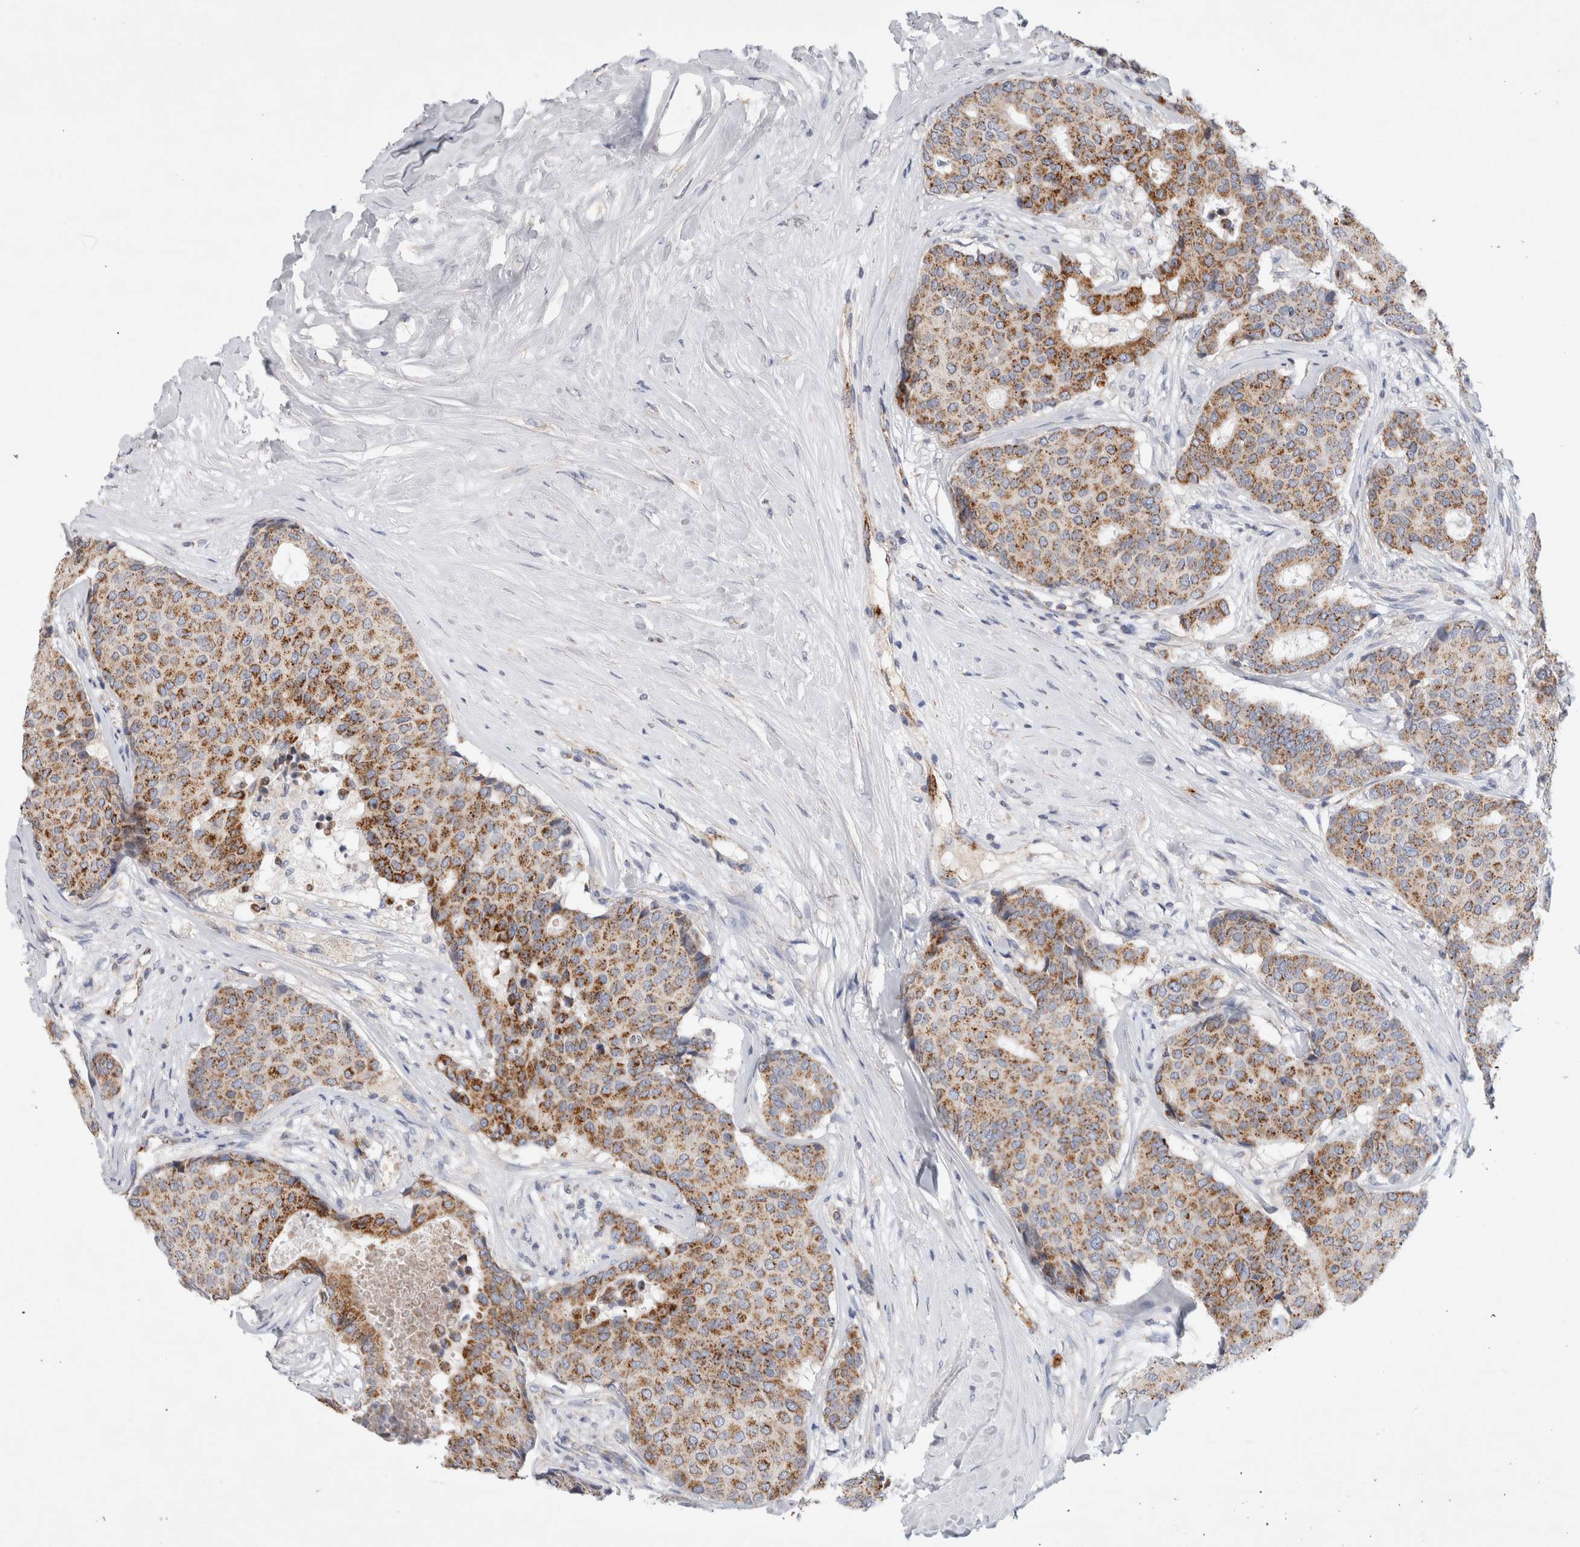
{"staining": {"intensity": "moderate", "quantity": ">75%", "location": "cytoplasmic/membranous"}, "tissue": "breast cancer", "cell_type": "Tumor cells", "image_type": "cancer", "snomed": [{"axis": "morphology", "description": "Duct carcinoma"}, {"axis": "topography", "description": "Breast"}], "caption": "Invasive ductal carcinoma (breast) tissue shows moderate cytoplasmic/membranous staining in about >75% of tumor cells, visualized by immunohistochemistry.", "gene": "IARS2", "patient": {"sex": "female", "age": 75}}